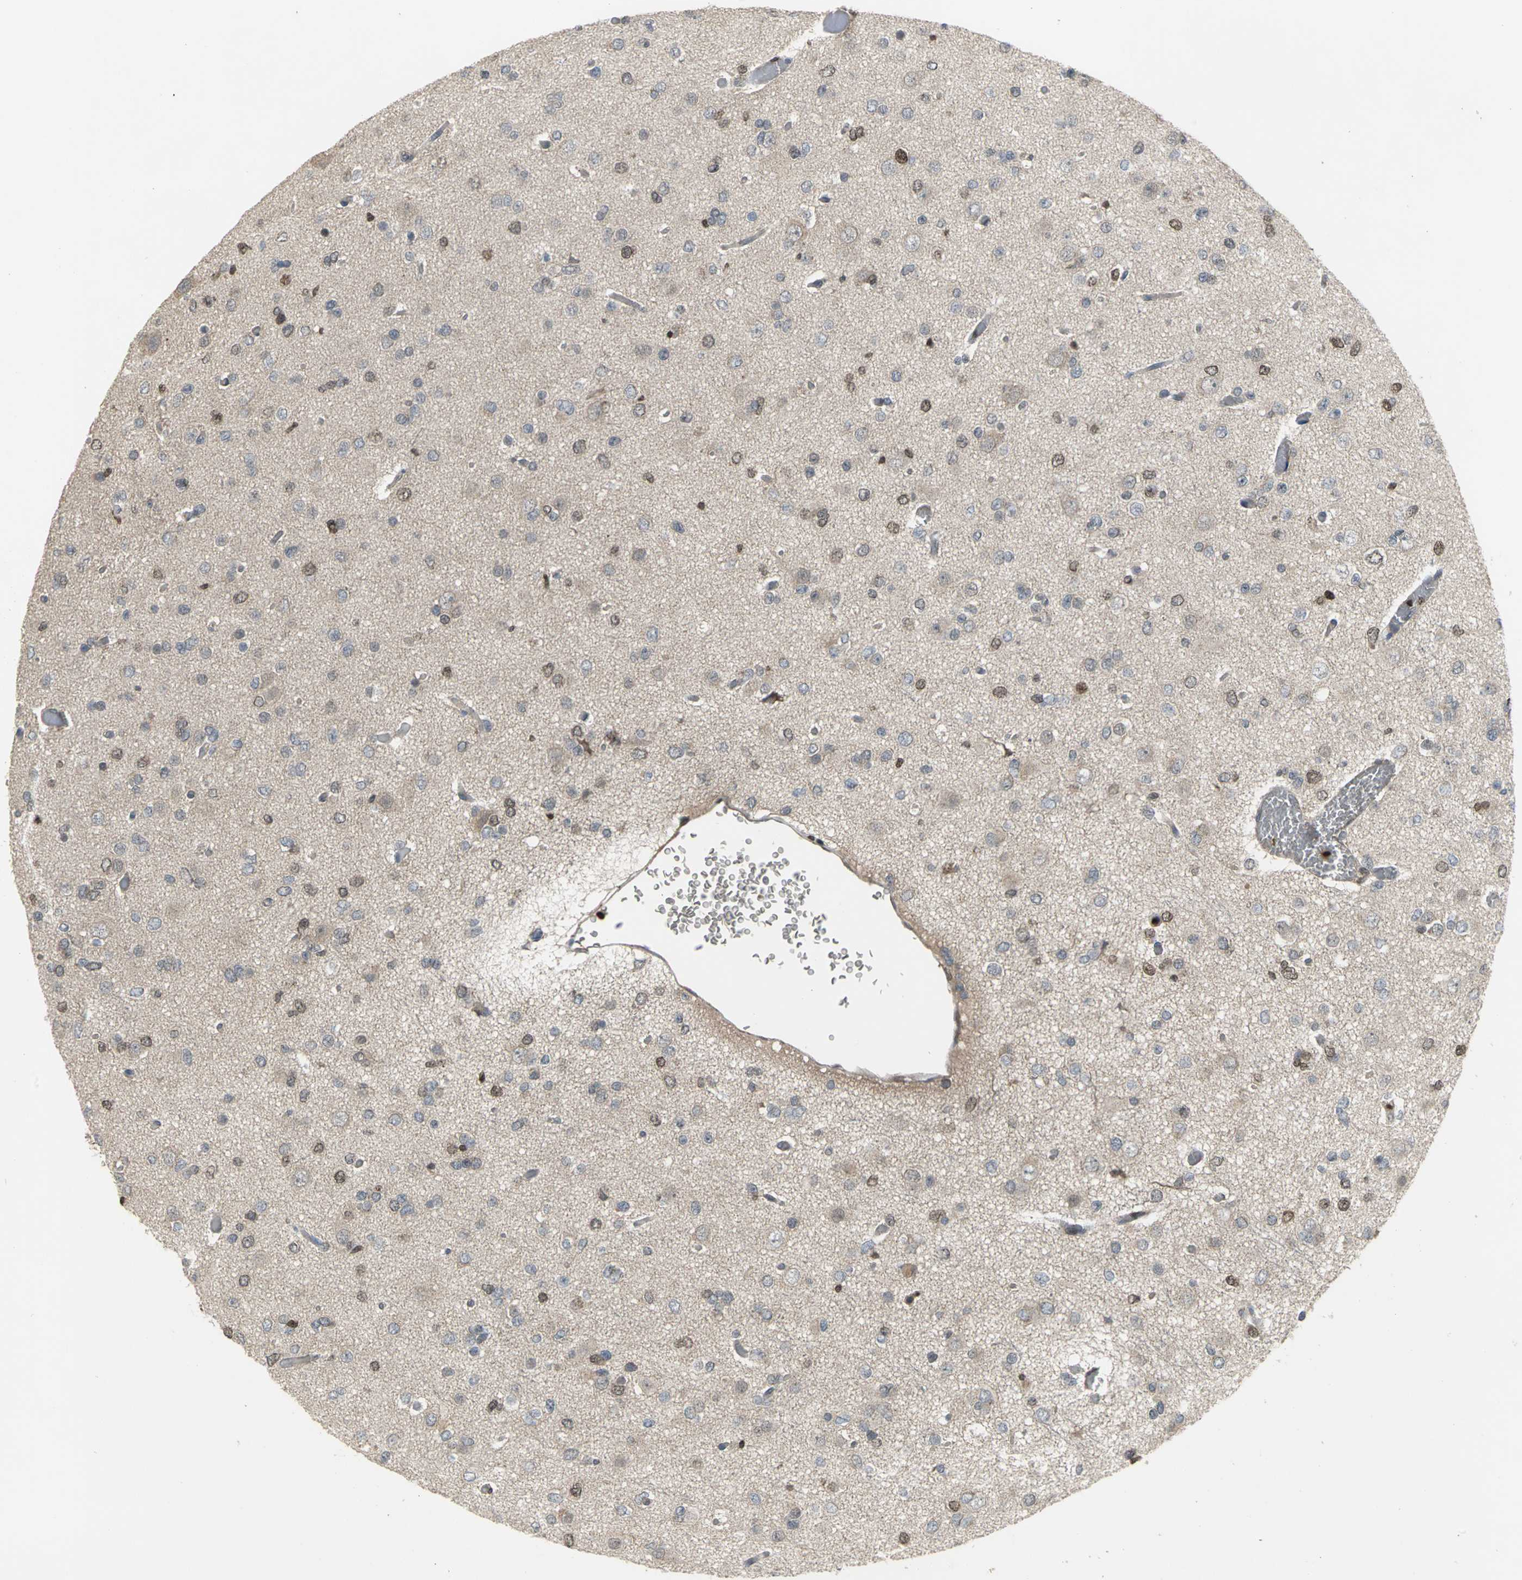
{"staining": {"intensity": "moderate", "quantity": "25%-75%", "location": "cytoplasmic/membranous,nuclear"}, "tissue": "glioma", "cell_type": "Tumor cells", "image_type": "cancer", "snomed": [{"axis": "morphology", "description": "Glioma, malignant, Low grade"}, {"axis": "topography", "description": "Brain"}], "caption": "IHC of malignant low-grade glioma displays medium levels of moderate cytoplasmic/membranous and nuclear expression in approximately 25%-75% of tumor cells.", "gene": "AHR", "patient": {"sex": "male", "age": 42}}